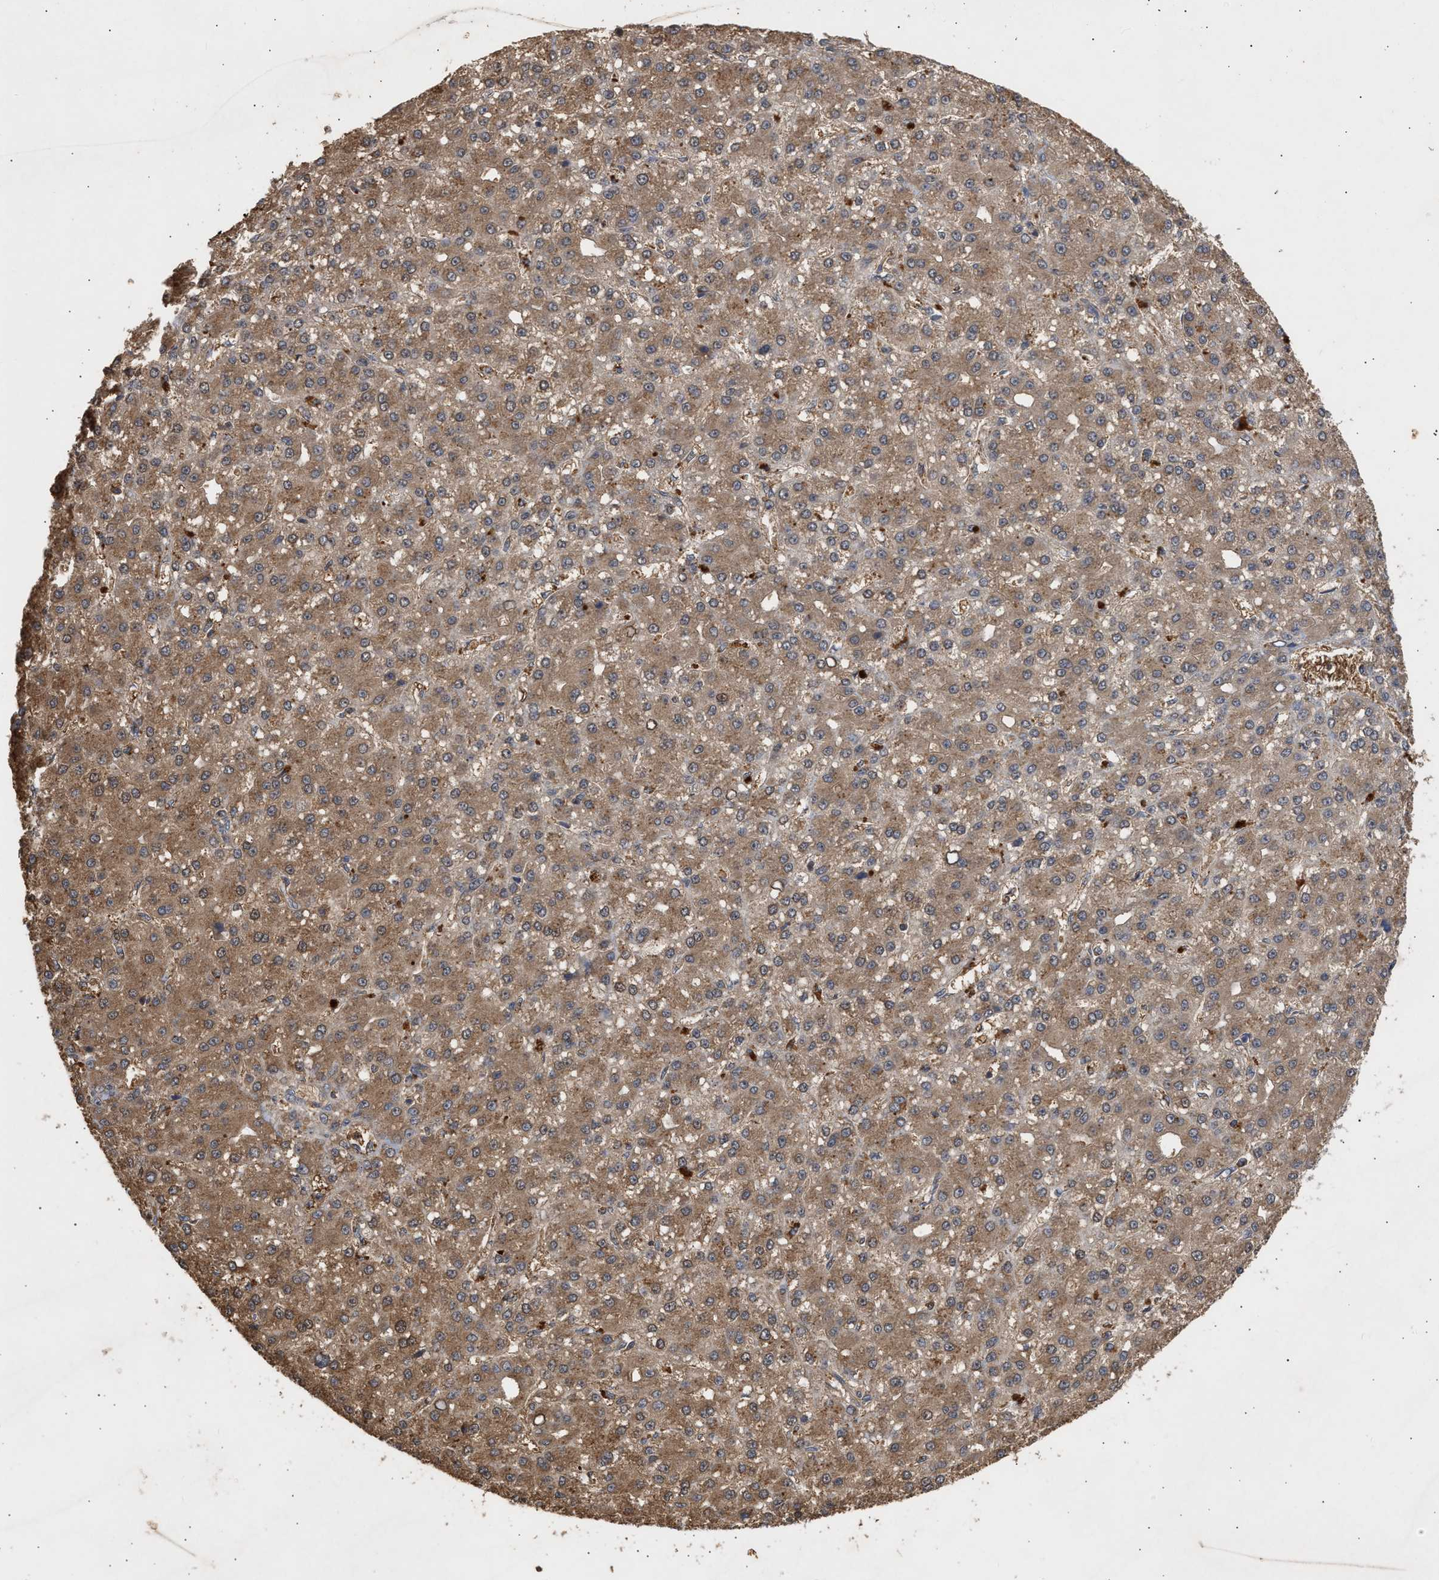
{"staining": {"intensity": "moderate", "quantity": ">75%", "location": "cytoplasmic/membranous"}, "tissue": "liver cancer", "cell_type": "Tumor cells", "image_type": "cancer", "snomed": [{"axis": "morphology", "description": "Carcinoma, Hepatocellular, NOS"}, {"axis": "topography", "description": "Liver"}], "caption": "This is an image of immunohistochemistry (IHC) staining of hepatocellular carcinoma (liver), which shows moderate staining in the cytoplasmic/membranous of tumor cells.", "gene": "FITM1", "patient": {"sex": "male", "age": 67}}